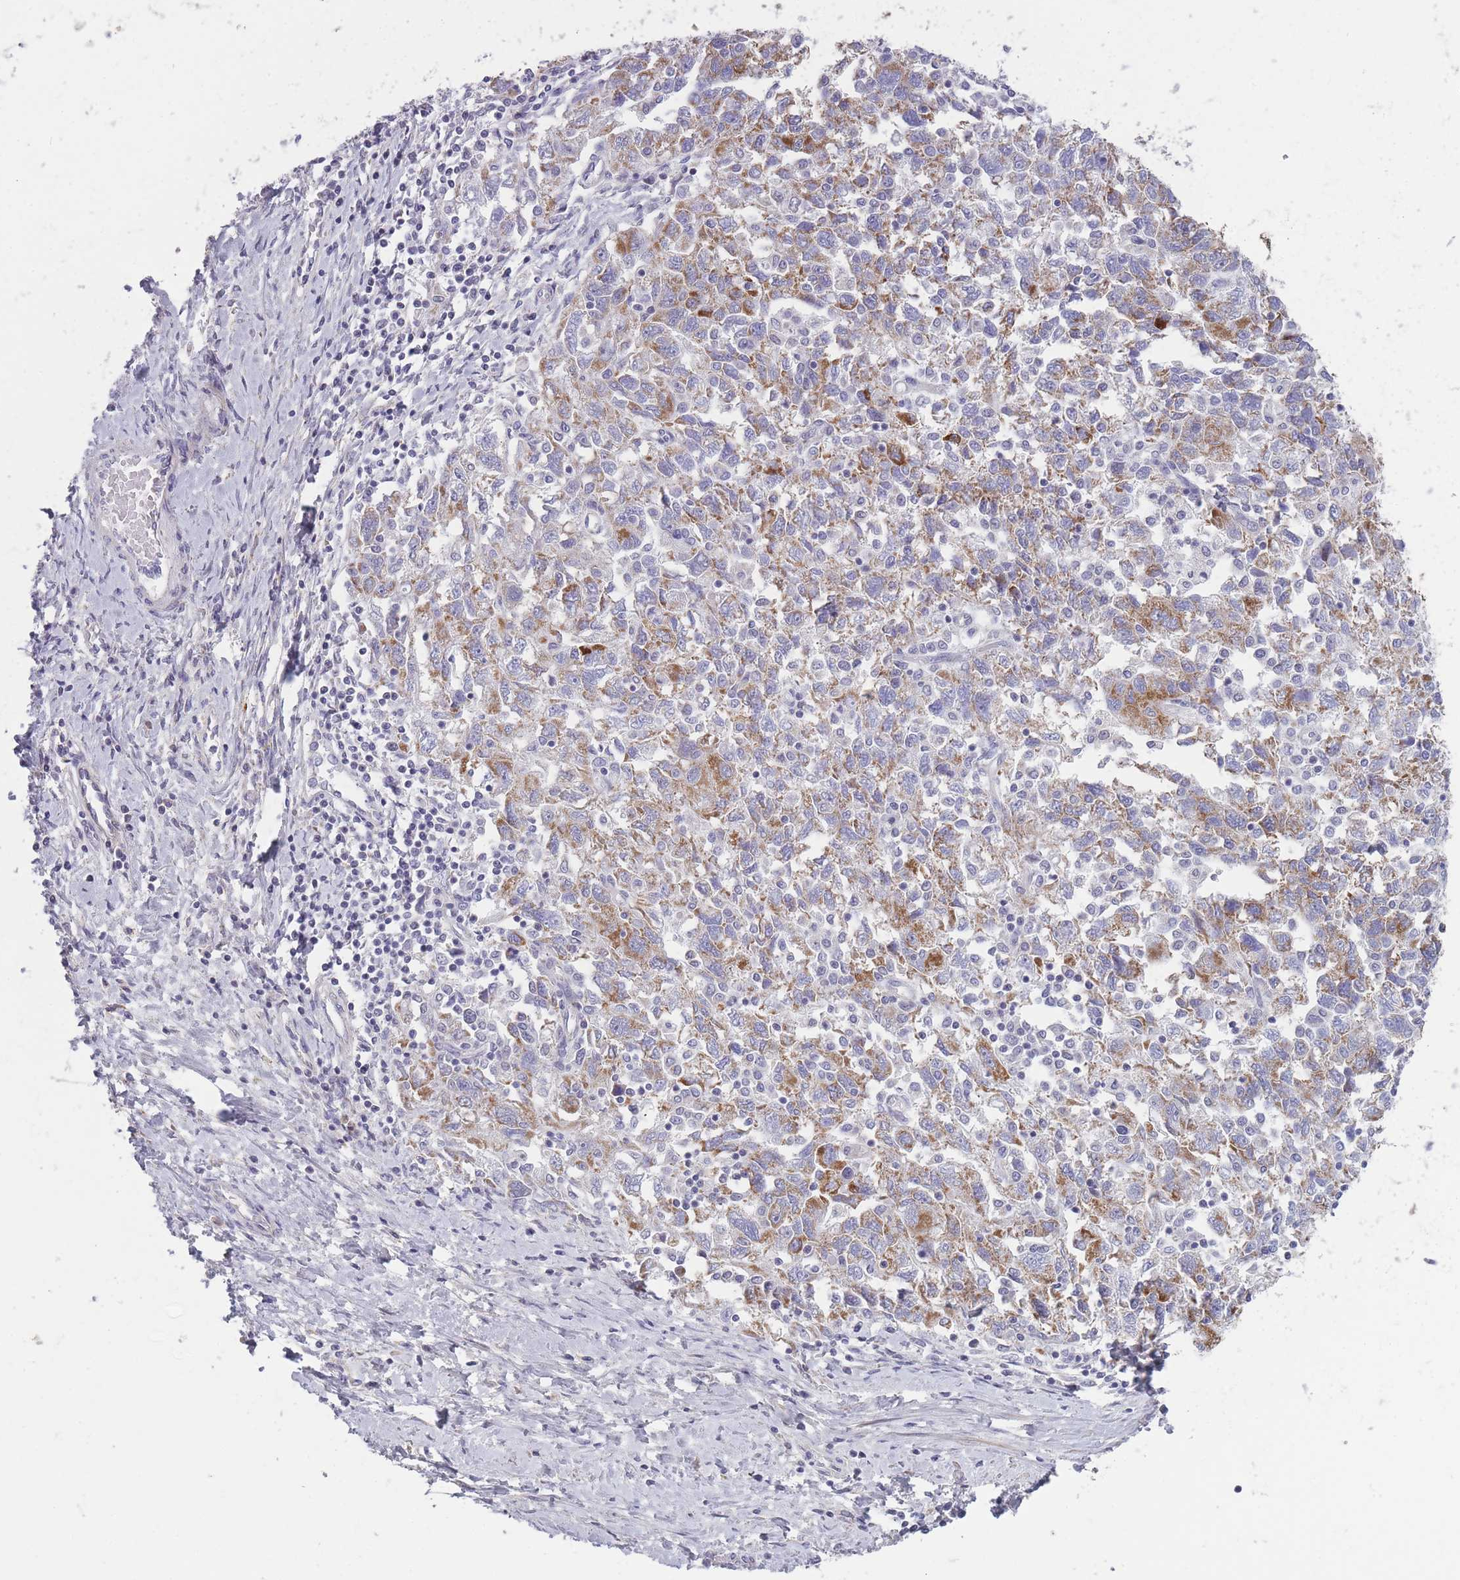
{"staining": {"intensity": "moderate", "quantity": ">75%", "location": "cytoplasmic/membranous"}, "tissue": "ovarian cancer", "cell_type": "Tumor cells", "image_type": "cancer", "snomed": [{"axis": "morphology", "description": "Carcinoma, NOS"}, {"axis": "morphology", "description": "Cystadenocarcinoma, serous, NOS"}, {"axis": "topography", "description": "Ovary"}], "caption": "Tumor cells show medium levels of moderate cytoplasmic/membranous expression in about >75% of cells in human carcinoma (ovarian). (brown staining indicates protein expression, while blue staining denotes nuclei).", "gene": "ZBTB24", "patient": {"sex": "female", "age": 69}}